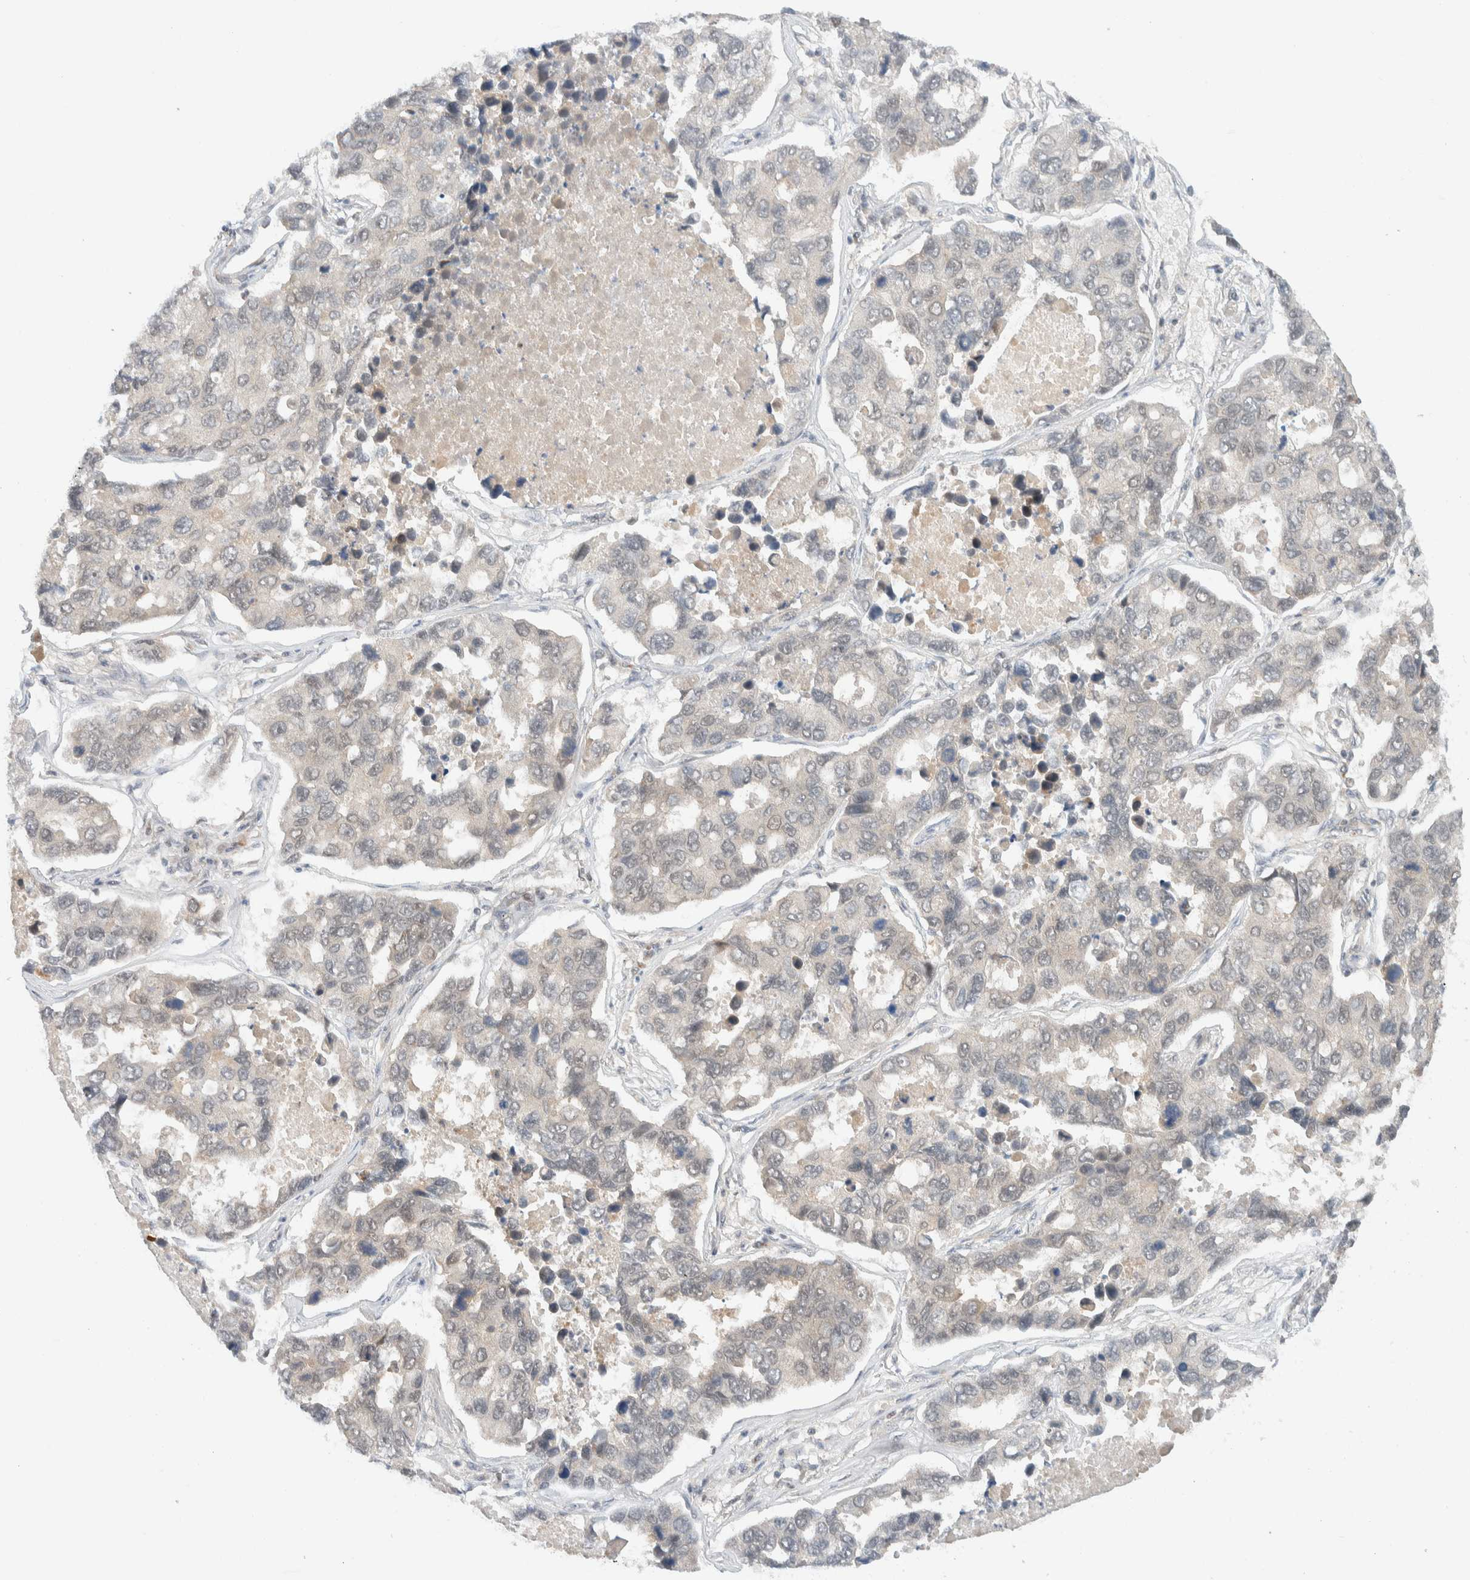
{"staining": {"intensity": "negative", "quantity": "none", "location": "none"}, "tissue": "lung cancer", "cell_type": "Tumor cells", "image_type": "cancer", "snomed": [{"axis": "morphology", "description": "Adenocarcinoma, NOS"}, {"axis": "topography", "description": "Lung"}], "caption": "Lung cancer (adenocarcinoma) was stained to show a protein in brown. There is no significant expression in tumor cells.", "gene": "C8orf76", "patient": {"sex": "male", "age": 64}}